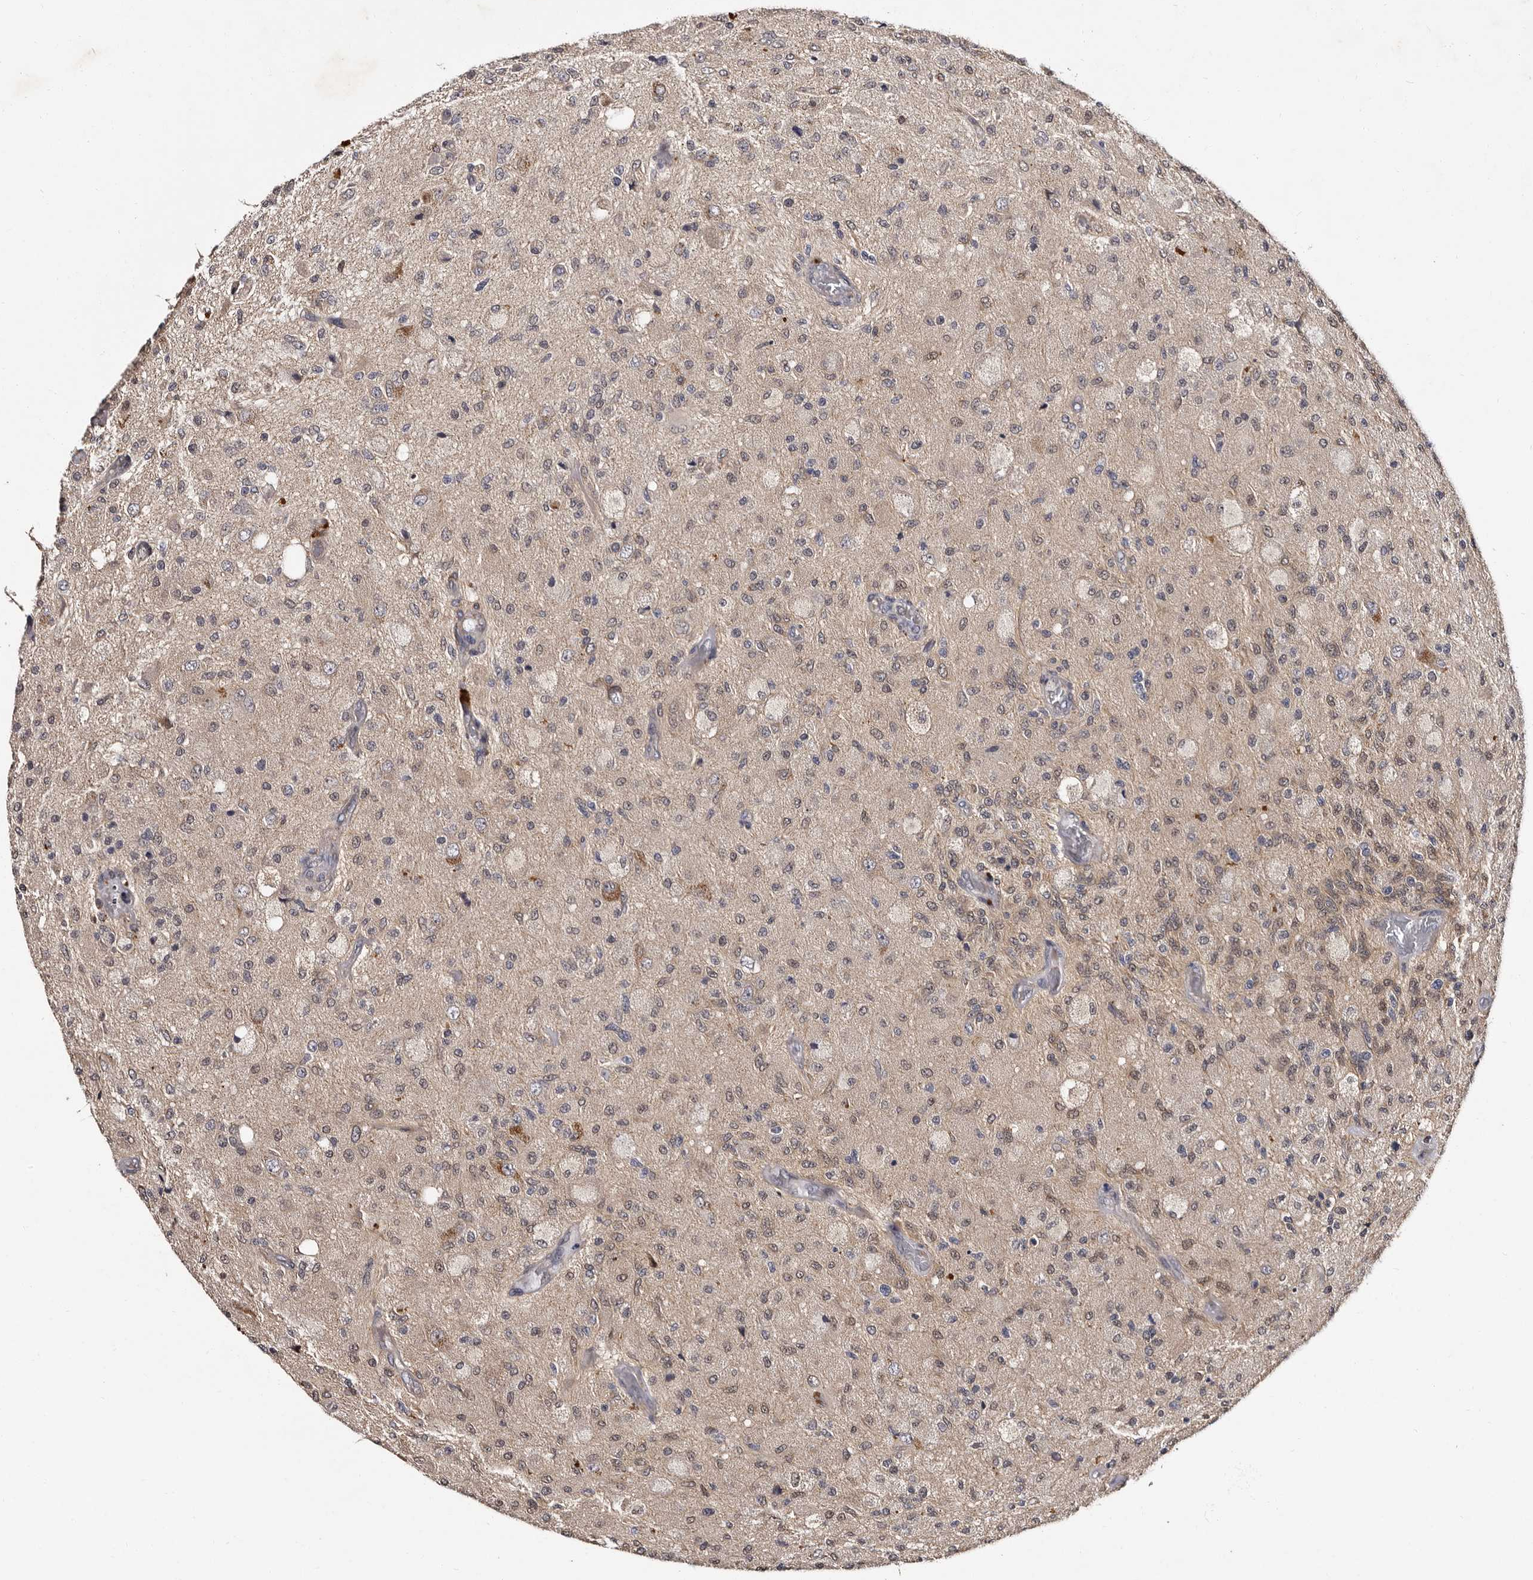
{"staining": {"intensity": "weak", "quantity": "25%-75%", "location": "cytoplasmic/membranous,nuclear"}, "tissue": "glioma", "cell_type": "Tumor cells", "image_type": "cancer", "snomed": [{"axis": "morphology", "description": "Normal tissue, NOS"}, {"axis": "morphology", "description": "Glioma, malignant, High grade"}, {"axis": "topography", "description": "Cerebral cortex"}], "caption": "There is low levels of weak cytoplasmic/membranous and nuclear positivity in tumor cells of glioma, as demonstrated by immunohistochemical staining (brown color).", "gene": "DNPH1", "patient": {"sex": "male", "age": 77}}